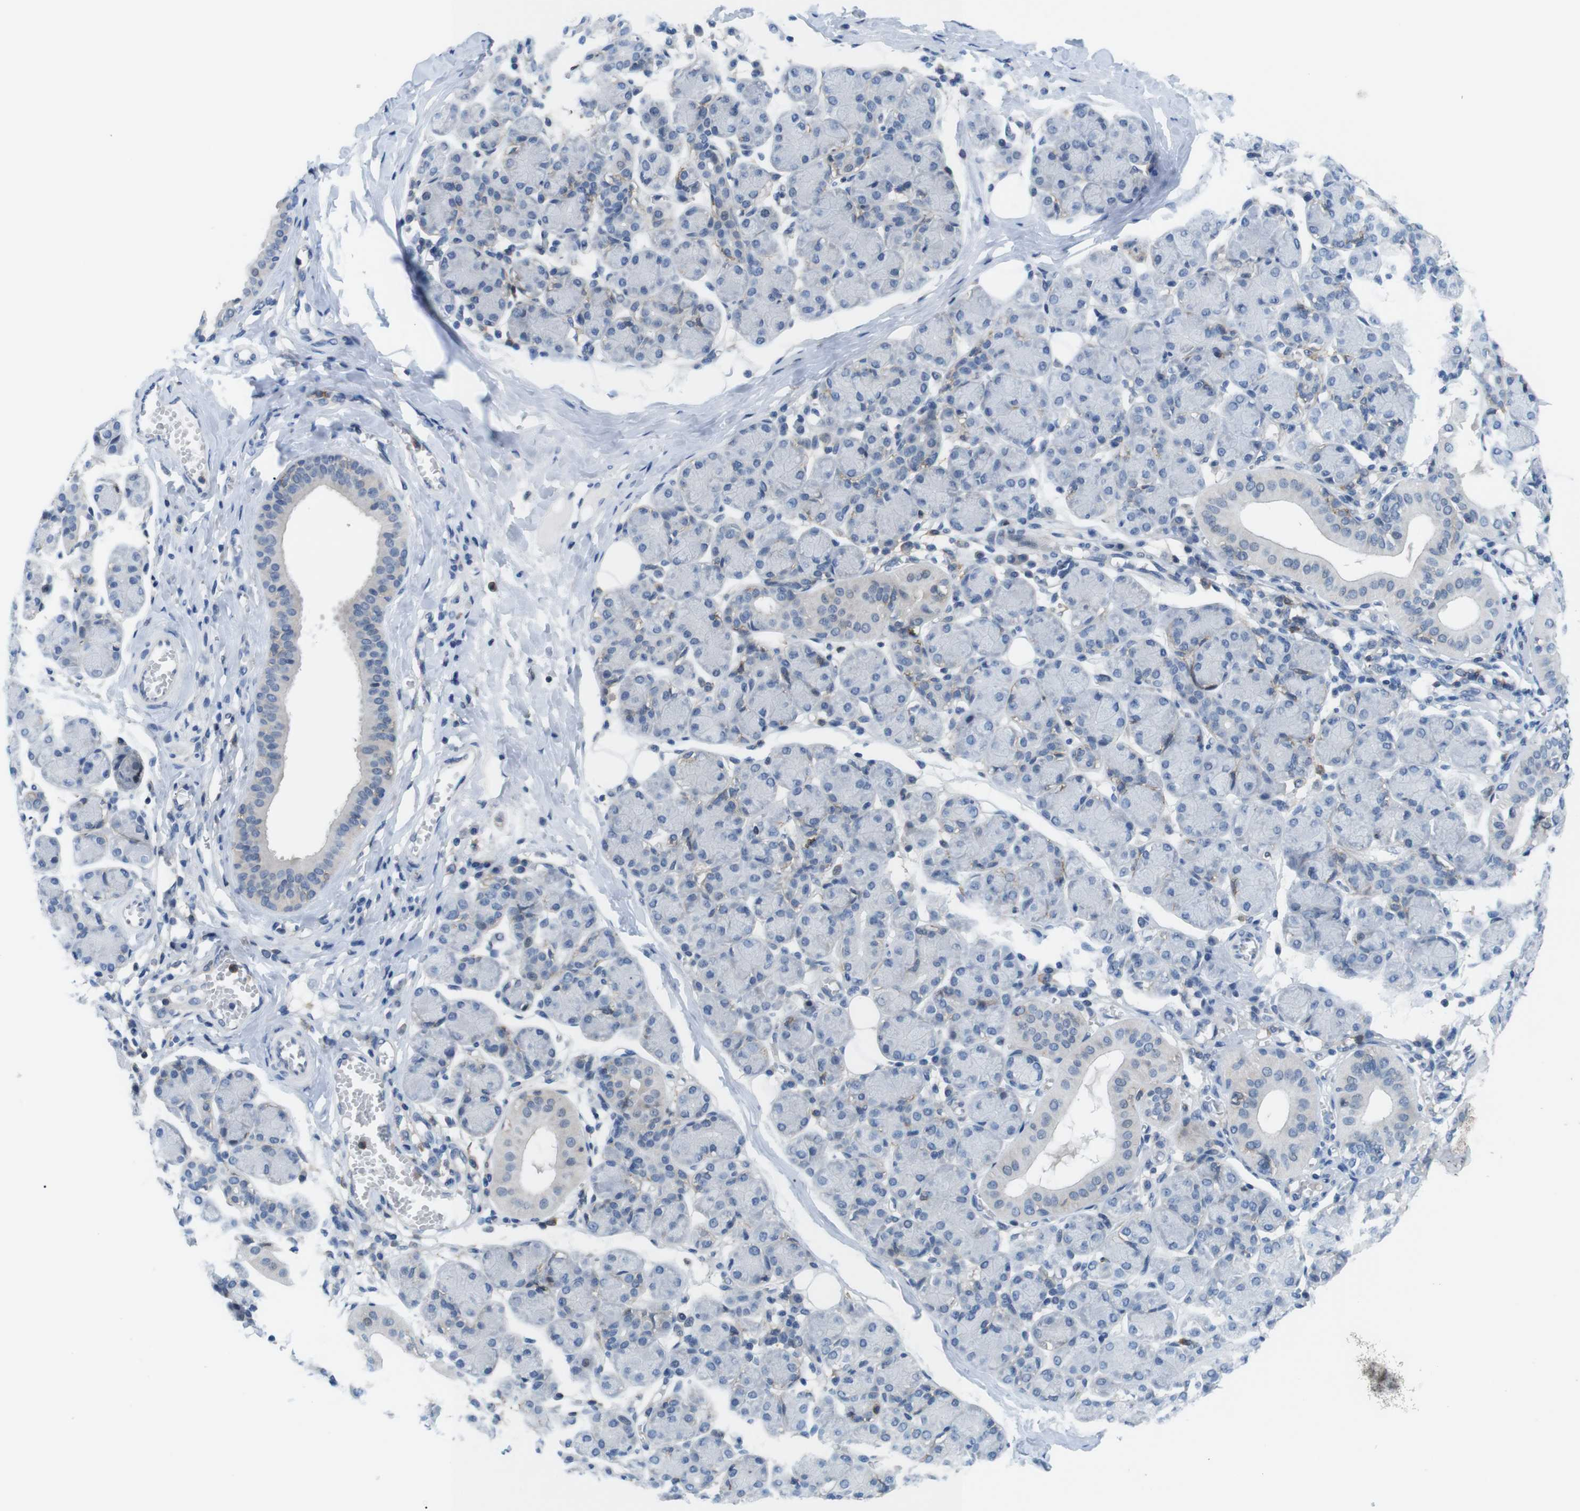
{"staining": {"intensity": "weak", "quantity": "<25%", "location": "cytoplasmic/membranous"}, "tissue": "salivary gland", "cell_type": "Glandular cells", "image_type": "normal", "snomed": [{"axis": "morphology", "description": "Normal tissue, NOS"}, {"axis": "morphology", "description": "Inflammation, NOS"}, {"axis": "topography", "description": "Lymph node"}, {"axis": "topography", "description": "Salivary gland"}], "caption": "Immunohistochemical staining of benign human salivary gland exhibits no significant staining in glandular cells.", "gene": "CD300C", "patient": {"sex": "male", "age": 3}}